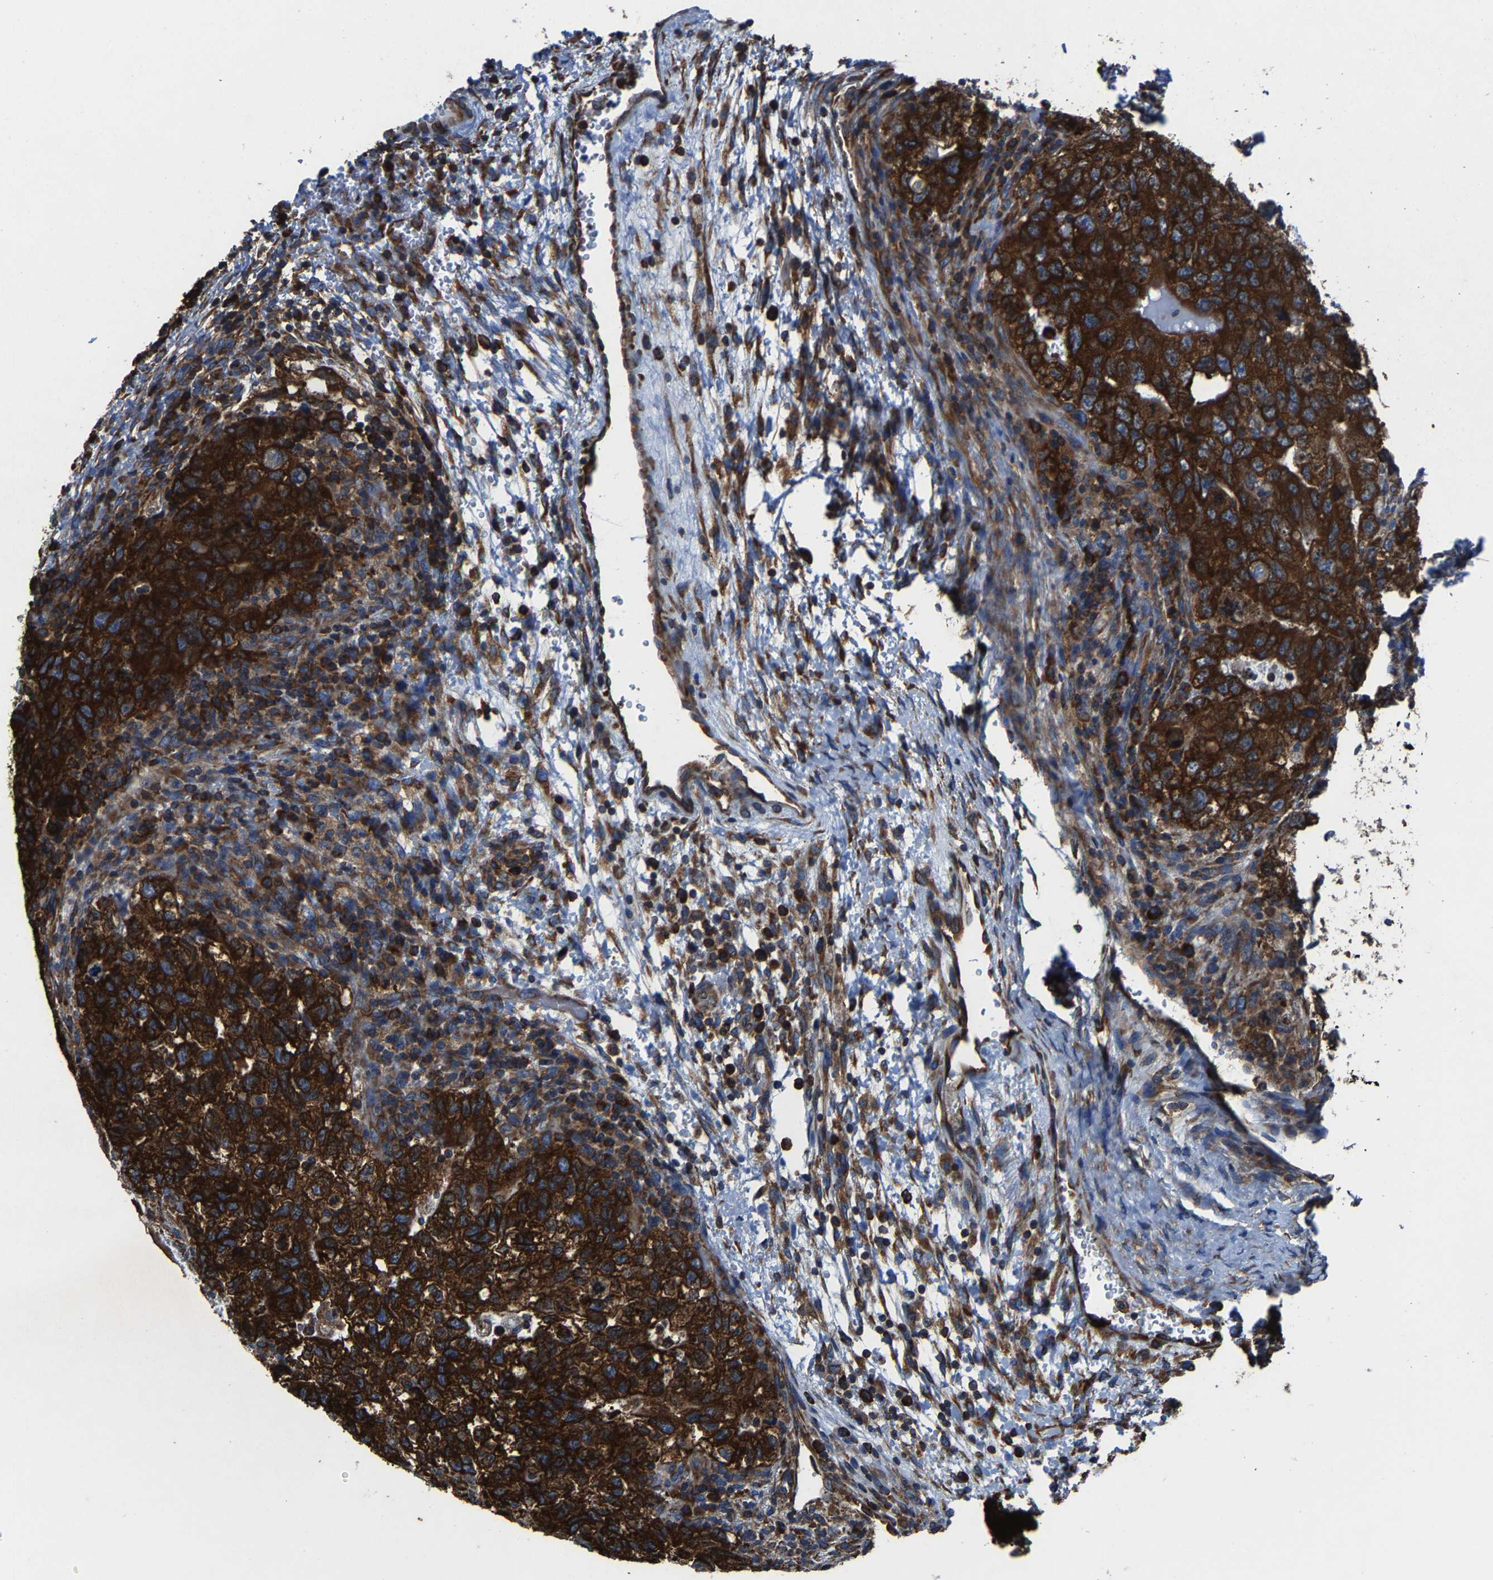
{"staining": {"intensity": "strong", "quantity": ">75%", "location": "cytoplasmic/membranous"}, "tissue": "testis cancer", "cell_type": "Tumor cells", "image_type": "cancer", "snomed": [{"axis": "morphology", "description": "Carcinoma, Embryonal, NOS"}, {"axis": "topography", "description": "Testis"}], "caption": "Immunohistochemical staining of embryonal carcinoma (testis) demonstrates high levels of strong cytoplasmic/membranous protein positivity in about >75% of tumor cells. (DAB (3,3'-diaminobenzidine) IHC, brown staining for protein, blue staining for nuclei).", "gene": "G3BP2", "patient": {"sex": "male", "age": 36}}